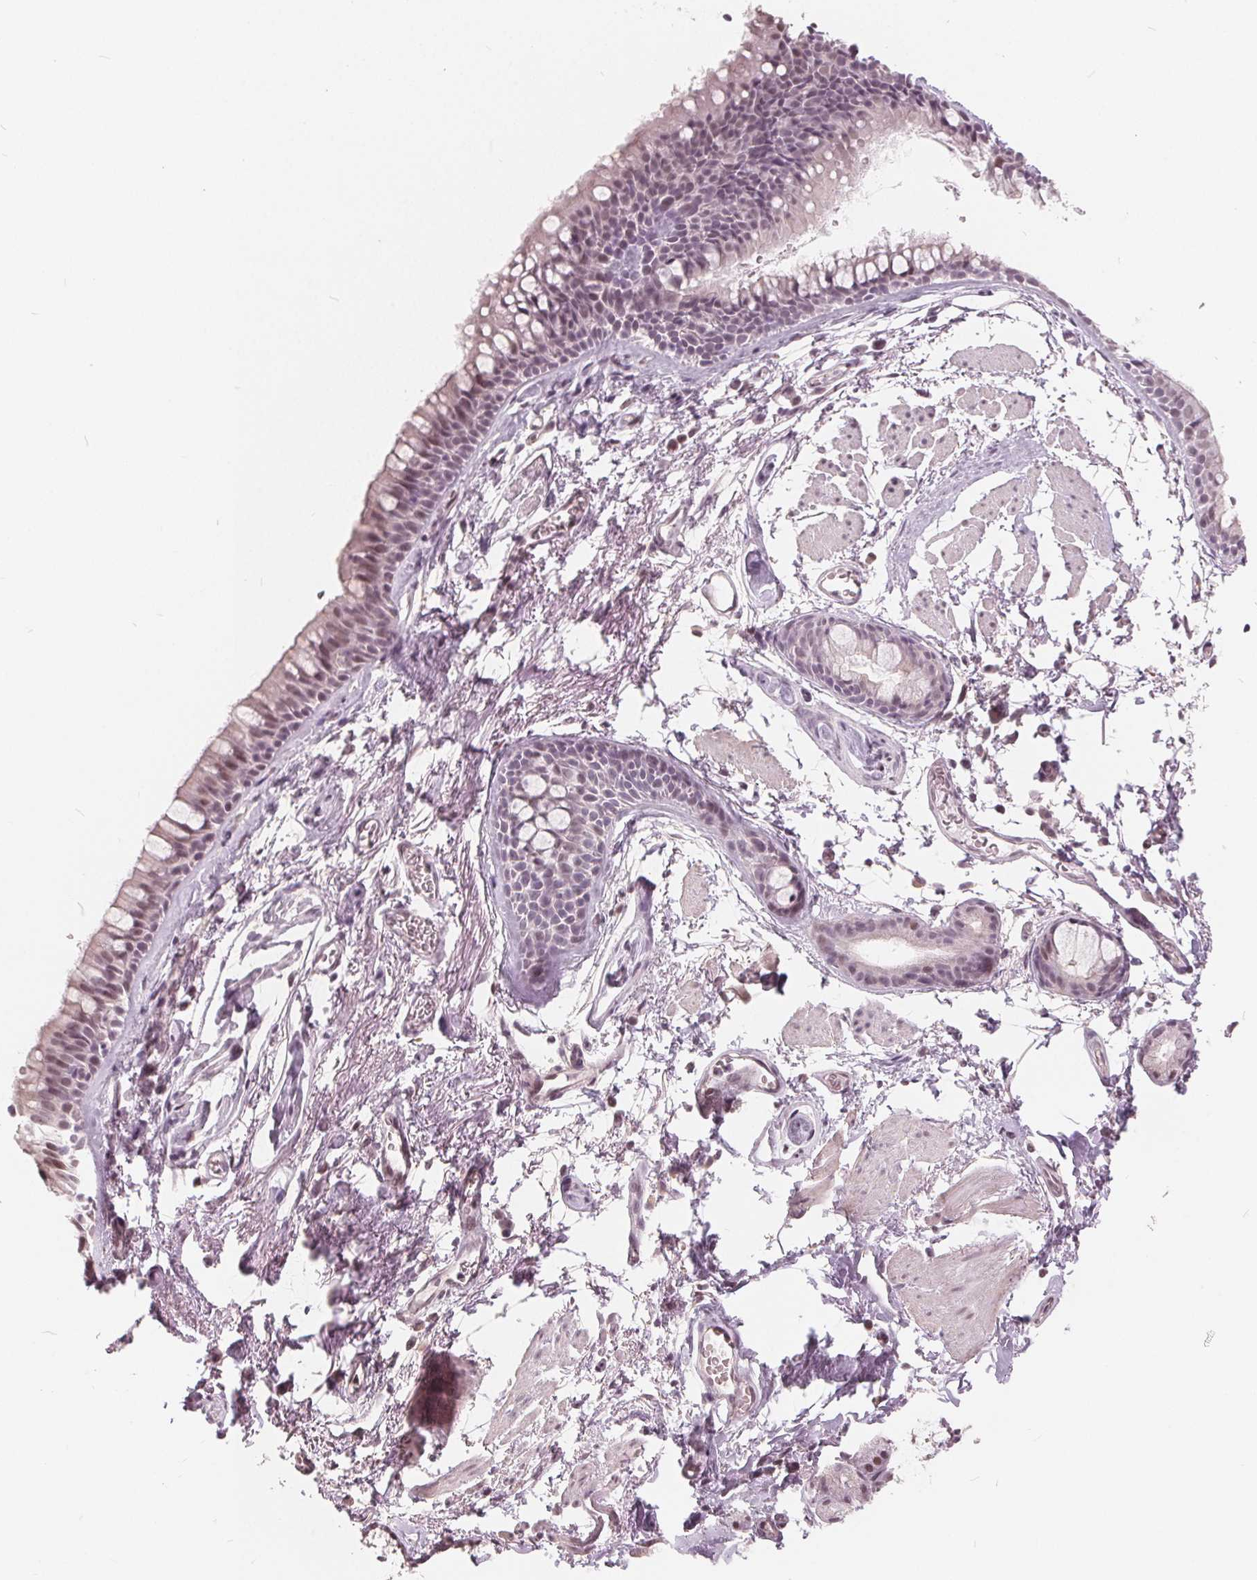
{"staining": {"intensity": "negative", "quantity": "none", "location": "none"}, "tissue": "soft tissue", "cell_type": "Fibroblasts", "image_type": "normal", "snomed": [{"axis": "morphology", "description": "Normal tissue, NOS"}, {"axis": "topography", "description": "Cartilage tissue"}, {"axis": "topography", "description": "Bronchus"}], "caption": "Micrograph shows no protein expression in fibroblasts of normal soft tissue. (Brightfield microscopy of DAB immunohistochemistry at high magnification).", "gene": "NUP210L", "patient": {"sex": "female", "age": 79}}